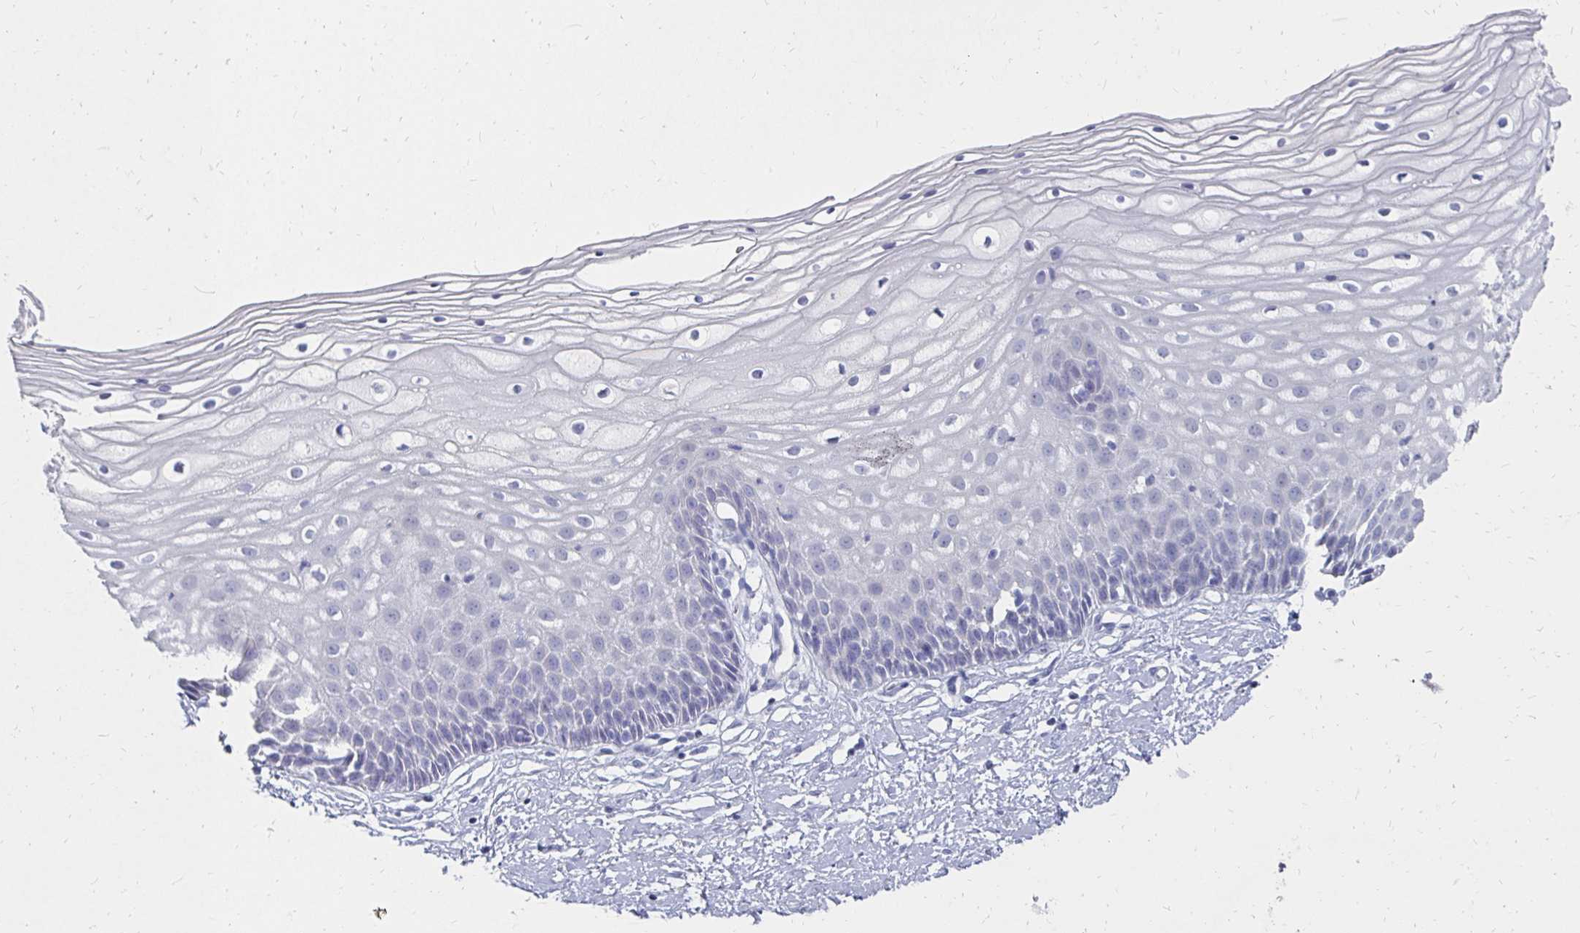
{"staining": {"intensity": "negative", "quantity": "none", "location": "none"}, "tissue": "cervix", "cell_type": "Glandular cells", "image_type": "normal", "snomed": [{"axis": "morphology", "description": "Normal tissue, NOS"}, {"axis": "topography", "description": "Cervix"}], "caption": "High power microscopy micrograph of an IHC histopathology image of benign cervix, revealing no significant expression in glandular cells.", "gene": "SYCP3", "patient": {"sex": "female", "age": 36}}